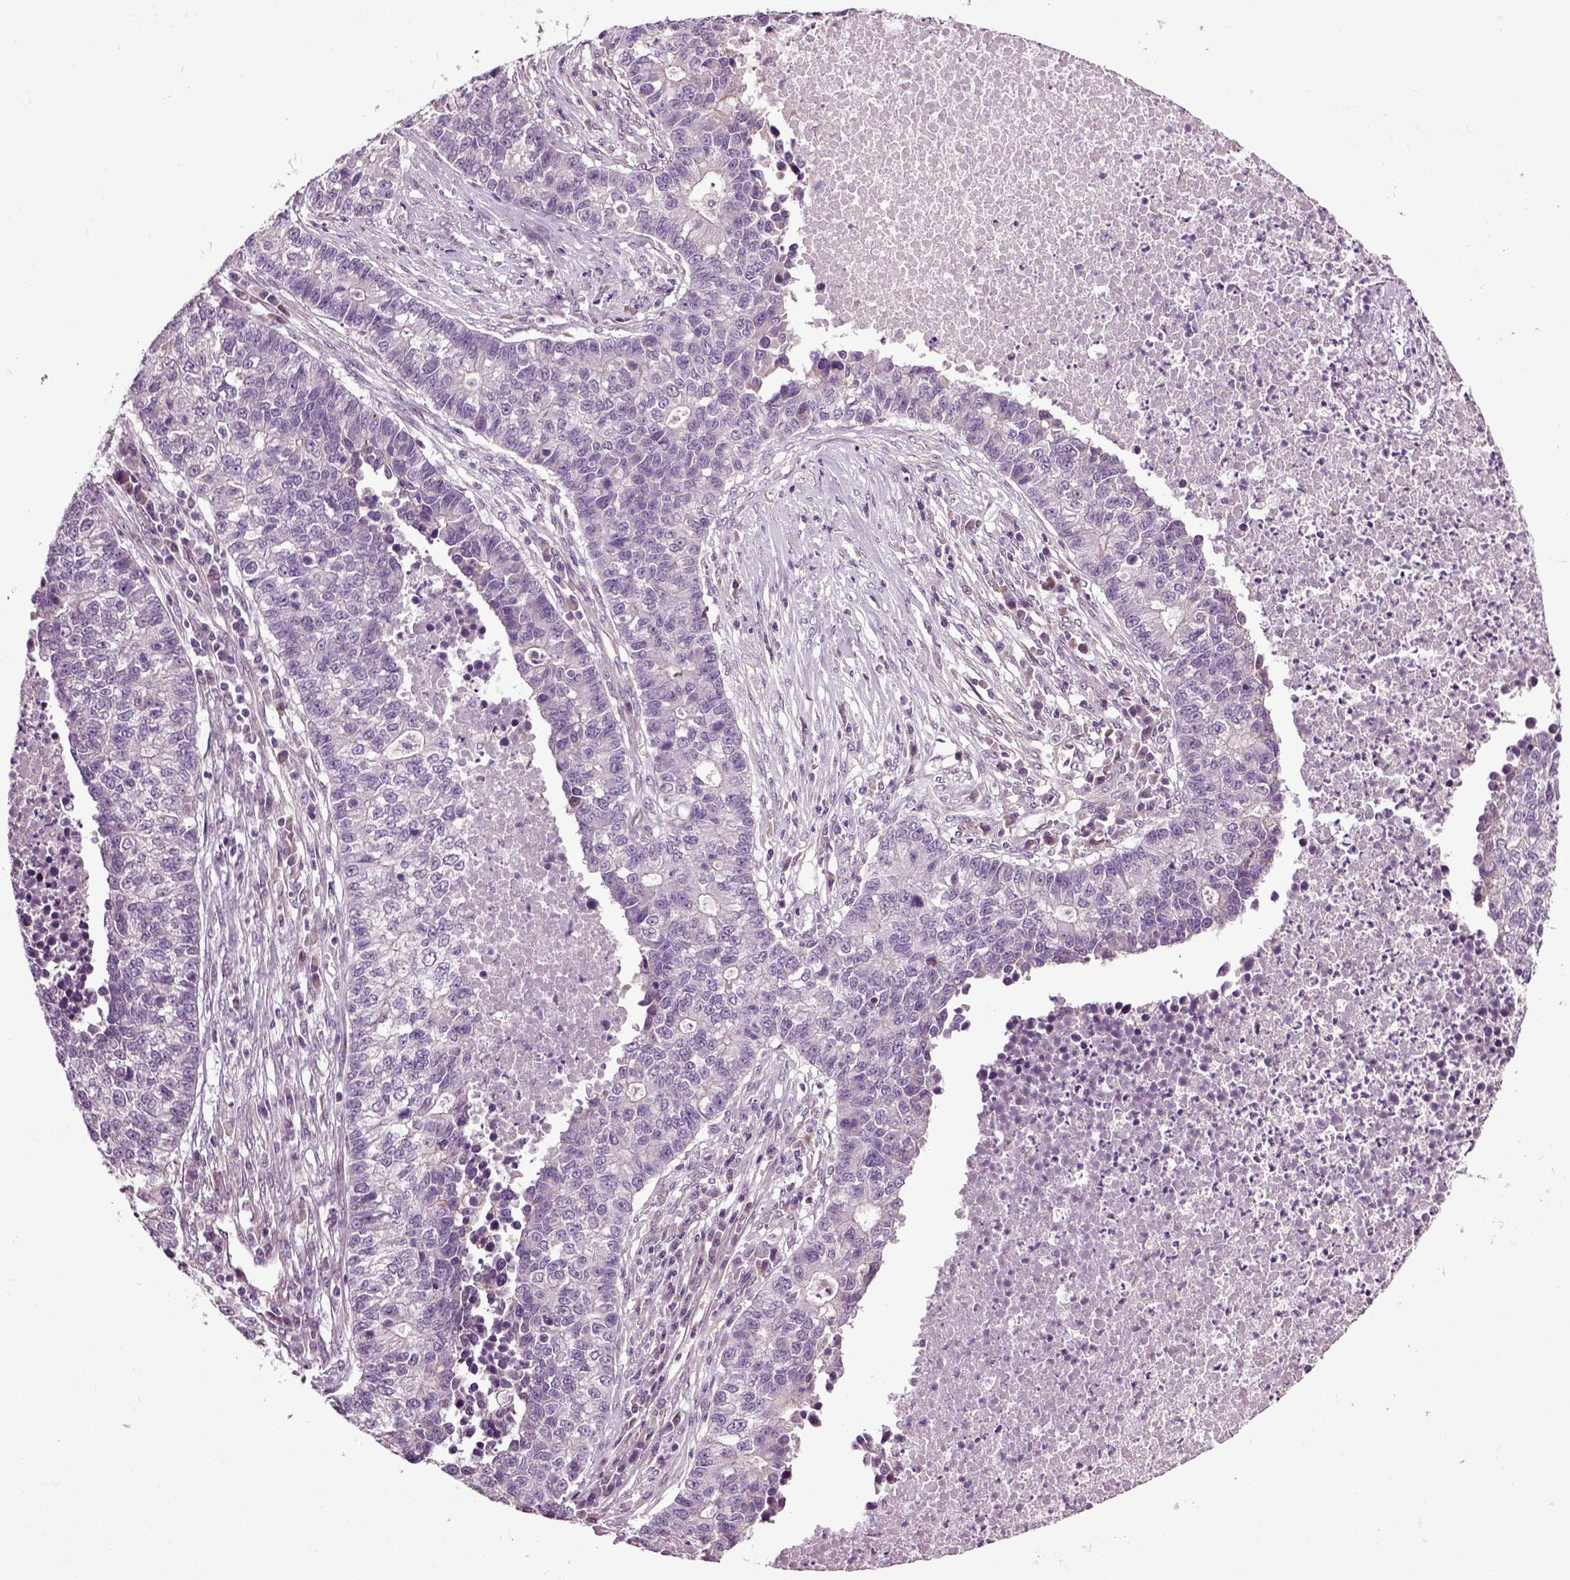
{"staining": {"intensity": "negative", "quantity": "none", "location": "none"}, "tissue": "lung cancer", "cell_type": "Tumor cells", "image_type": "cancer", "snomed": [{"axis": "morphology", "description": "Adenocarcinoma, NOS"}, {"axis": "topography", "description": "Lung"}], "caption": "Immunohistochemical staining of adenocarcinoma (lung) demonstrates no significant staining in tumor cells.", "gene": "HAGHL", "patient": {"sex": "male", "age": 57}}